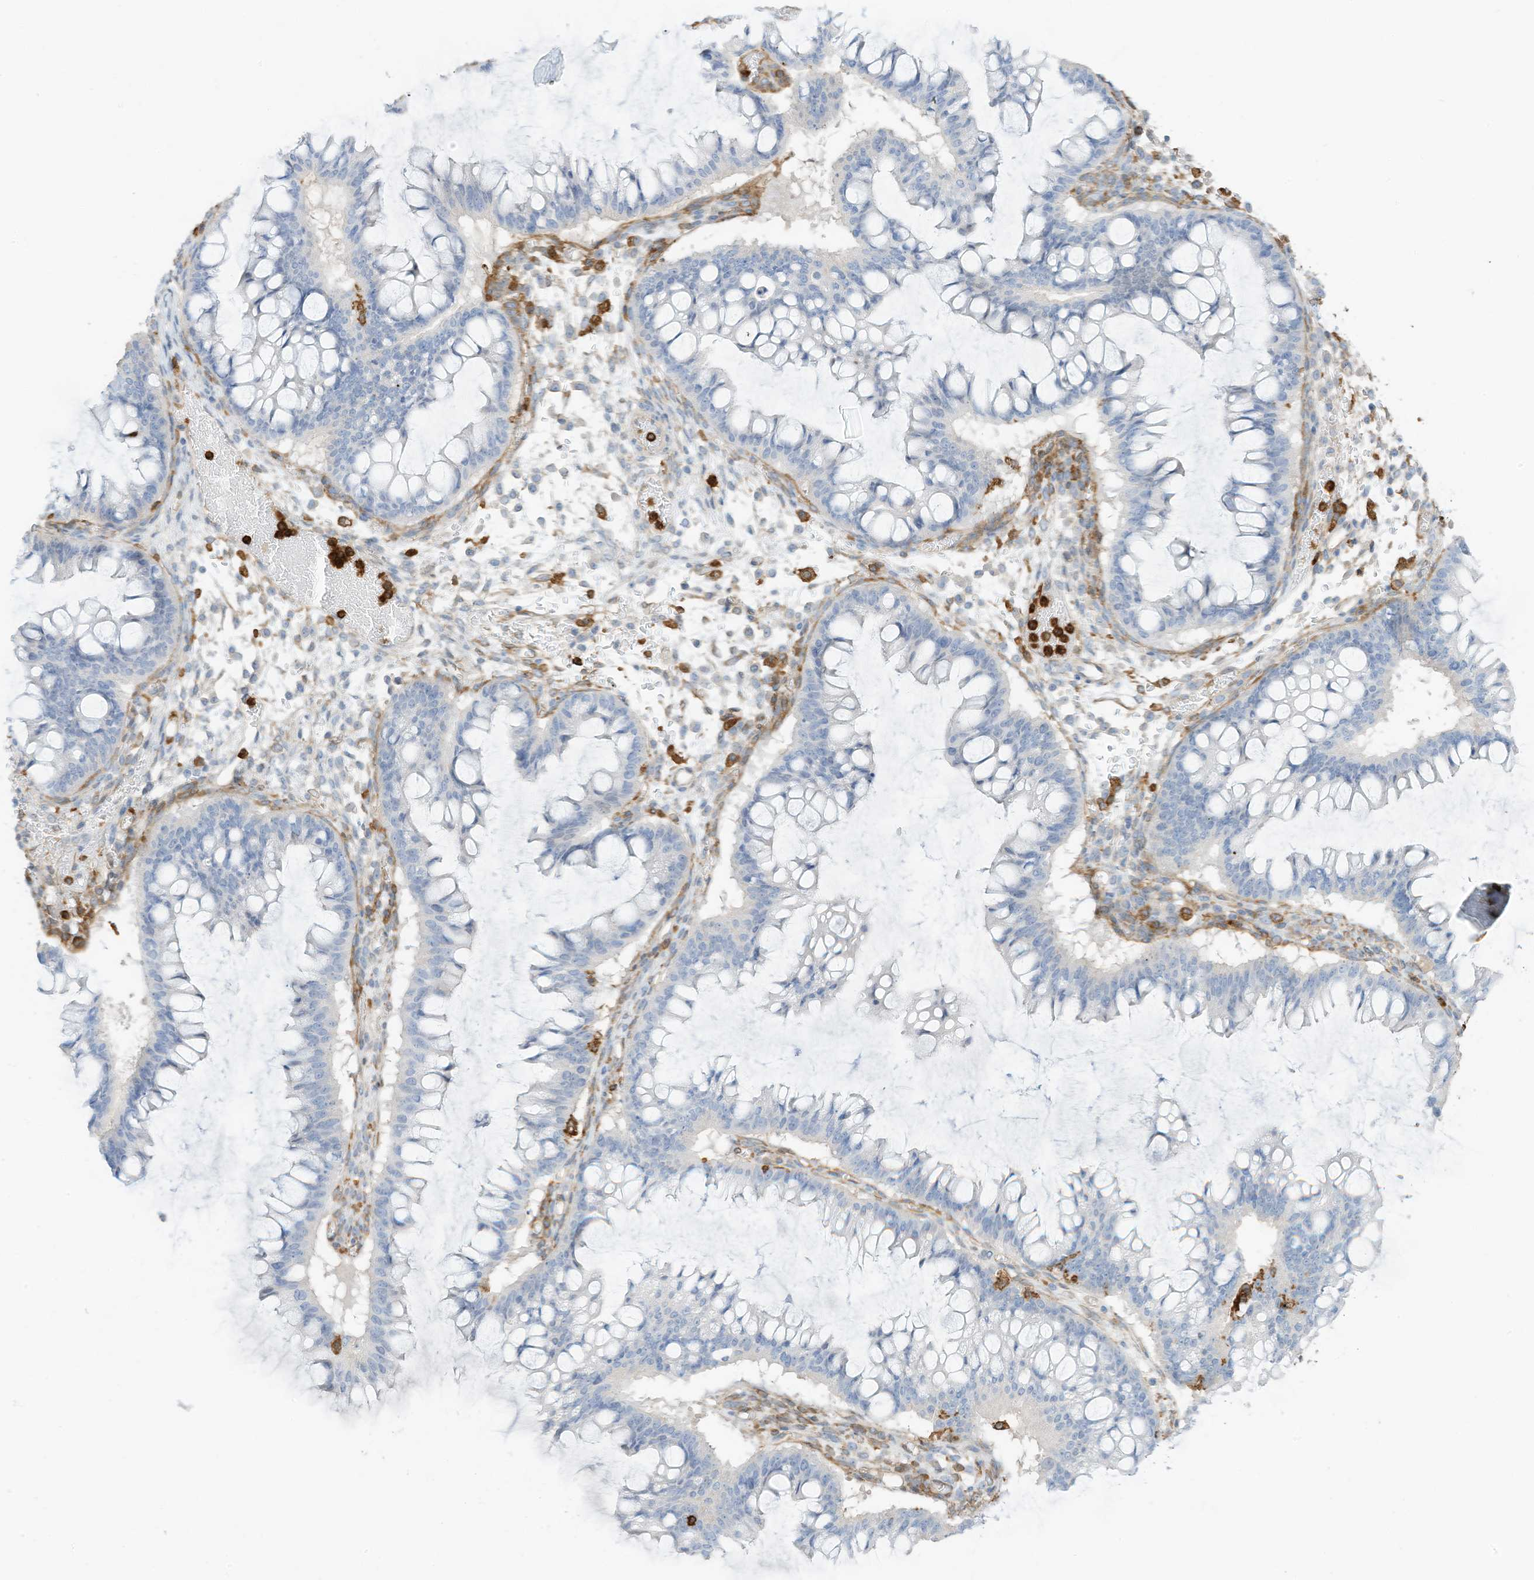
{"staining": {"intensity": "negative", "quantity": "none", "location": "none"}, "tissue": "ovarian cancer", "cell_type": "Tumor cells", "image_type": "cancer", "snomed": [{"axis": "morphology", "description": "Cystadenocarcinoma, mucinous, NOS"}, {"axis": "topography", "description": "Ovary"}], "caption": "Mucinous cystadenocarcinoma (ovarian) was stained to show a protein in brown. There is no significant staining in tumor cells.", "gene": "ARHGAP25", "patient": {"sex": "female", "age": 73}}